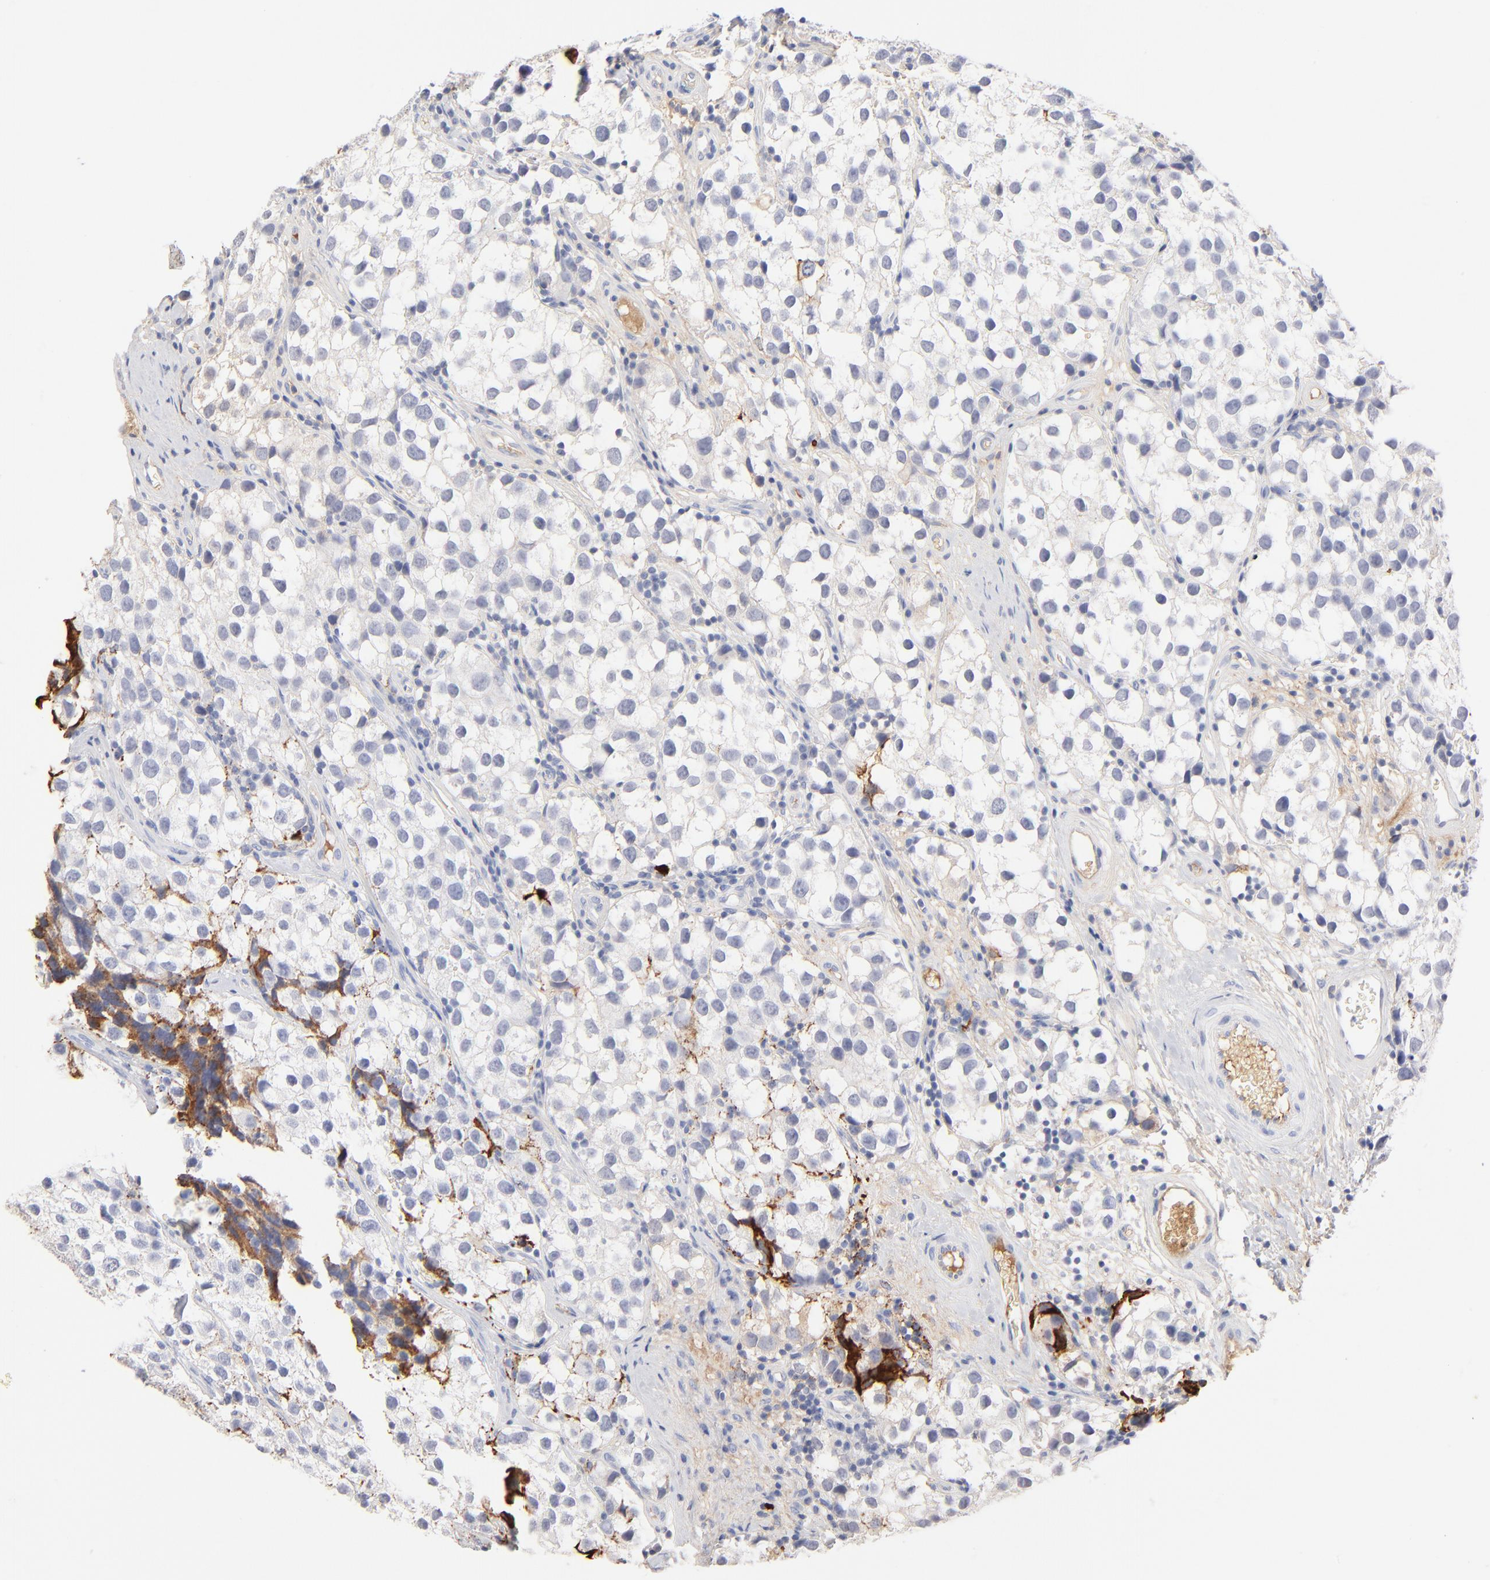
{"staining": {"intensity": "negative", "quantity": "none", "location": "none"}, "tissue": "testis cancer", "cell_type": "Tumor cells", "image_type": "cancer", "snomed": [{"axis": "morphology", "description": "Seminoma, NOS"}, {"axis": "topography", "description": "Testis"}], "caption": "High power microscopy histopathology image of an IHC micrograph of testis cancer, revealing no significant positivity in tumor cells.", "gene": "APOH", "patient": {"sex": "male", "age": 39}}